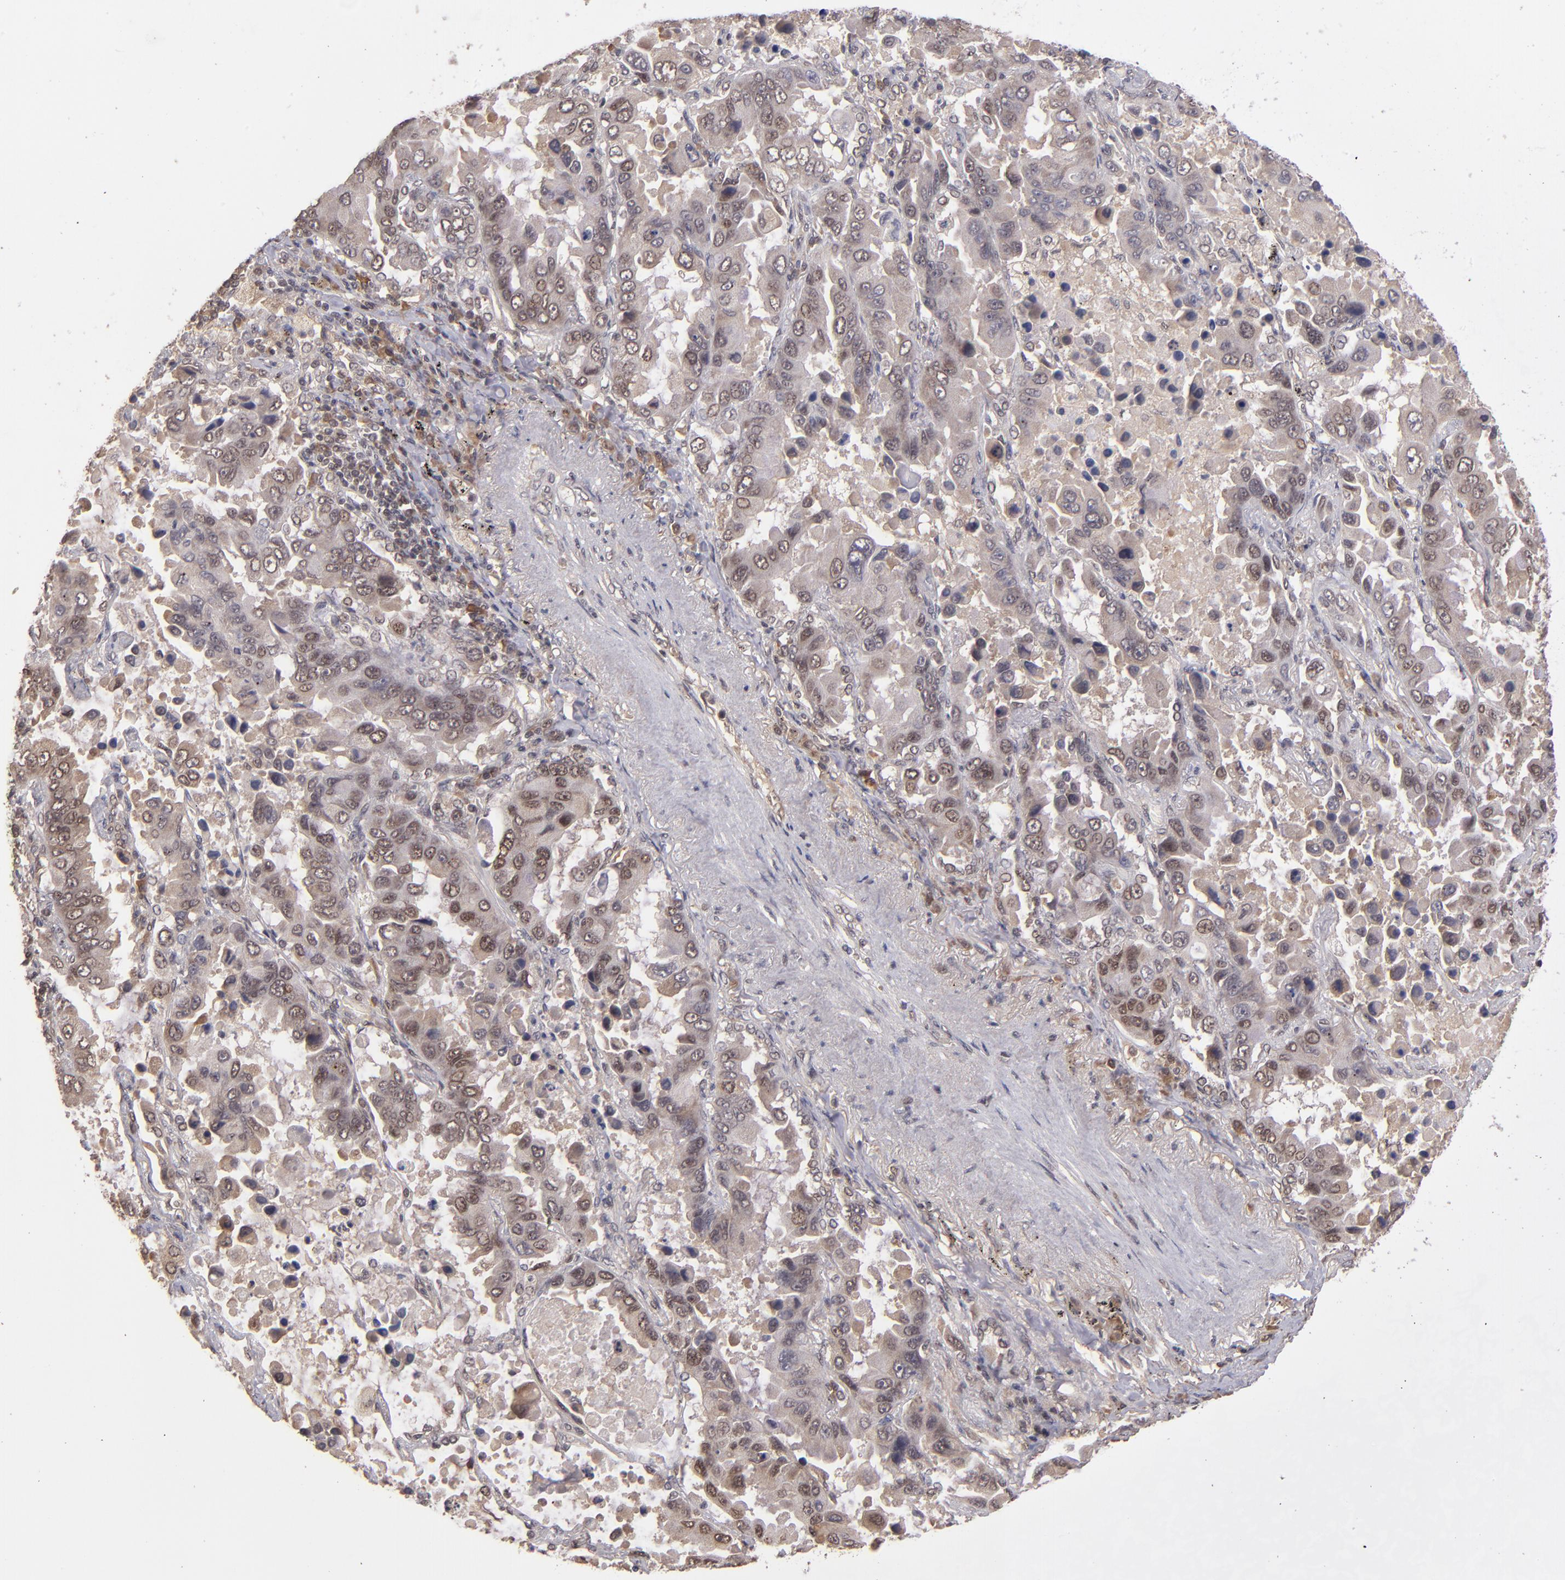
{"staining": {"intensity": "weak", "quantity": "25%-75%", "location": "cytoplasmic/membranous,nuclear"}, "tissue": "lung cancer", "cell_type": "Tumor cells", "image_type": "cancer", "snomed": [{"axis": "morphology", "description": "Adenocarcinoma, NOS"}, {"axis": "topography", "description": "Lung"}], "caption": "An image of lung cancer stained for a protein reveals weak cytoplasmic/membranous and nuclear brown staining in tumor cells.", "gene": "ABHD12B", "patient": {"sex": "male", "age": 64}}